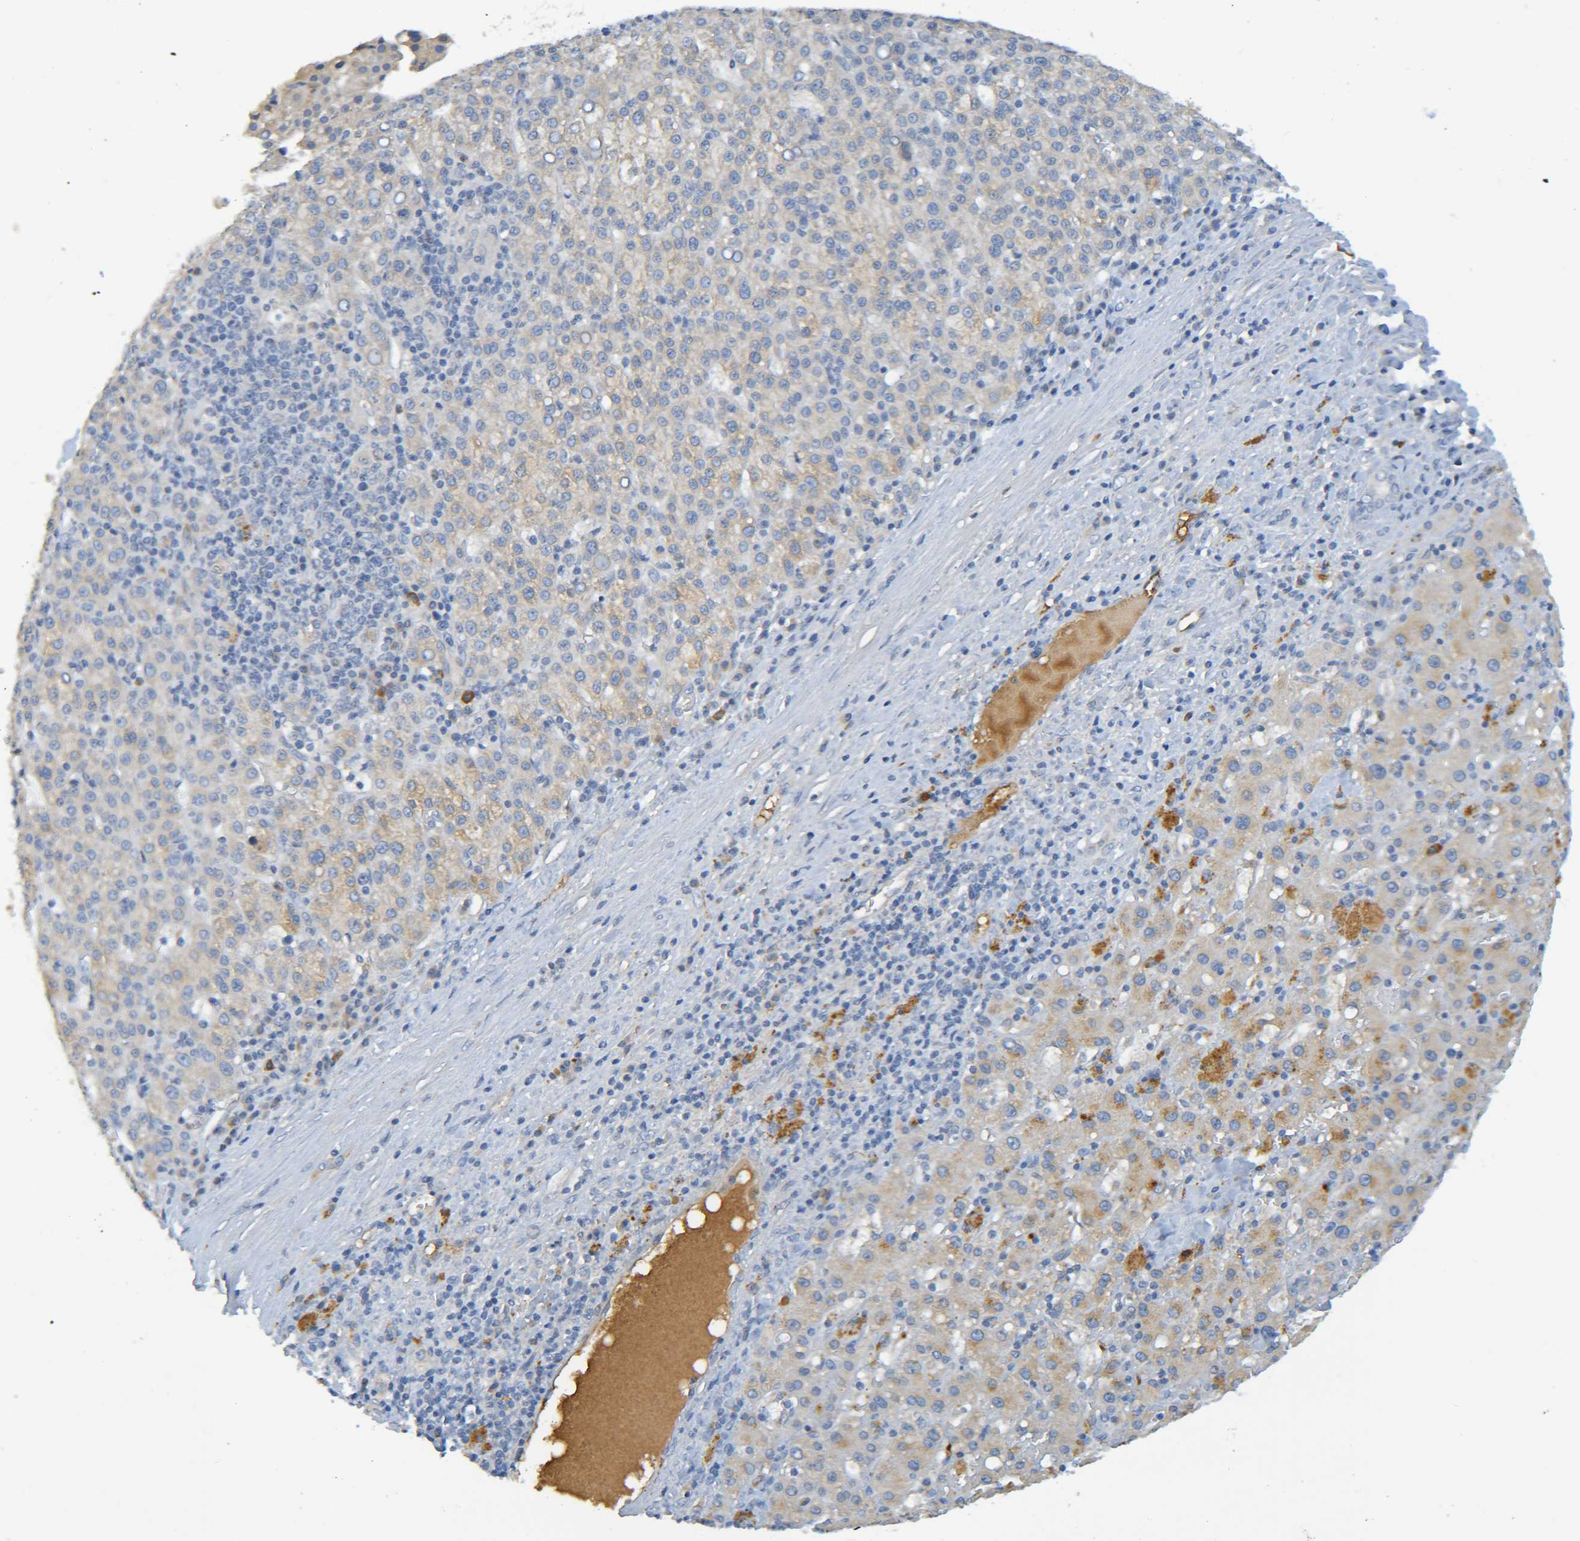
{"staining": {"intensity": "weak", "quantity": ">75%", "location": "cytoplasmic/membranous"}, "tissue": "liver cancer", "cell_type": "Tumor cells", "image_type": "cancer", "snomed": [{"axis": "morphology", "description": "Carcinoma, Hepatocellular, NOS"}, {"axis": "topography", "description": "Liver"}], "caption": "A high-resolution photomicrograph shows IHC staining of hepatocellular carcinoma (liver), which exhibits weak cytoplasmic/membranous positivity in approximately >75% of tumor cells. Immunohistochemistry stains the protein of interest in brown and the nuclei are stained blue.", "gene": "C1QA", "patient": {"sex": "female", "age": 58}}